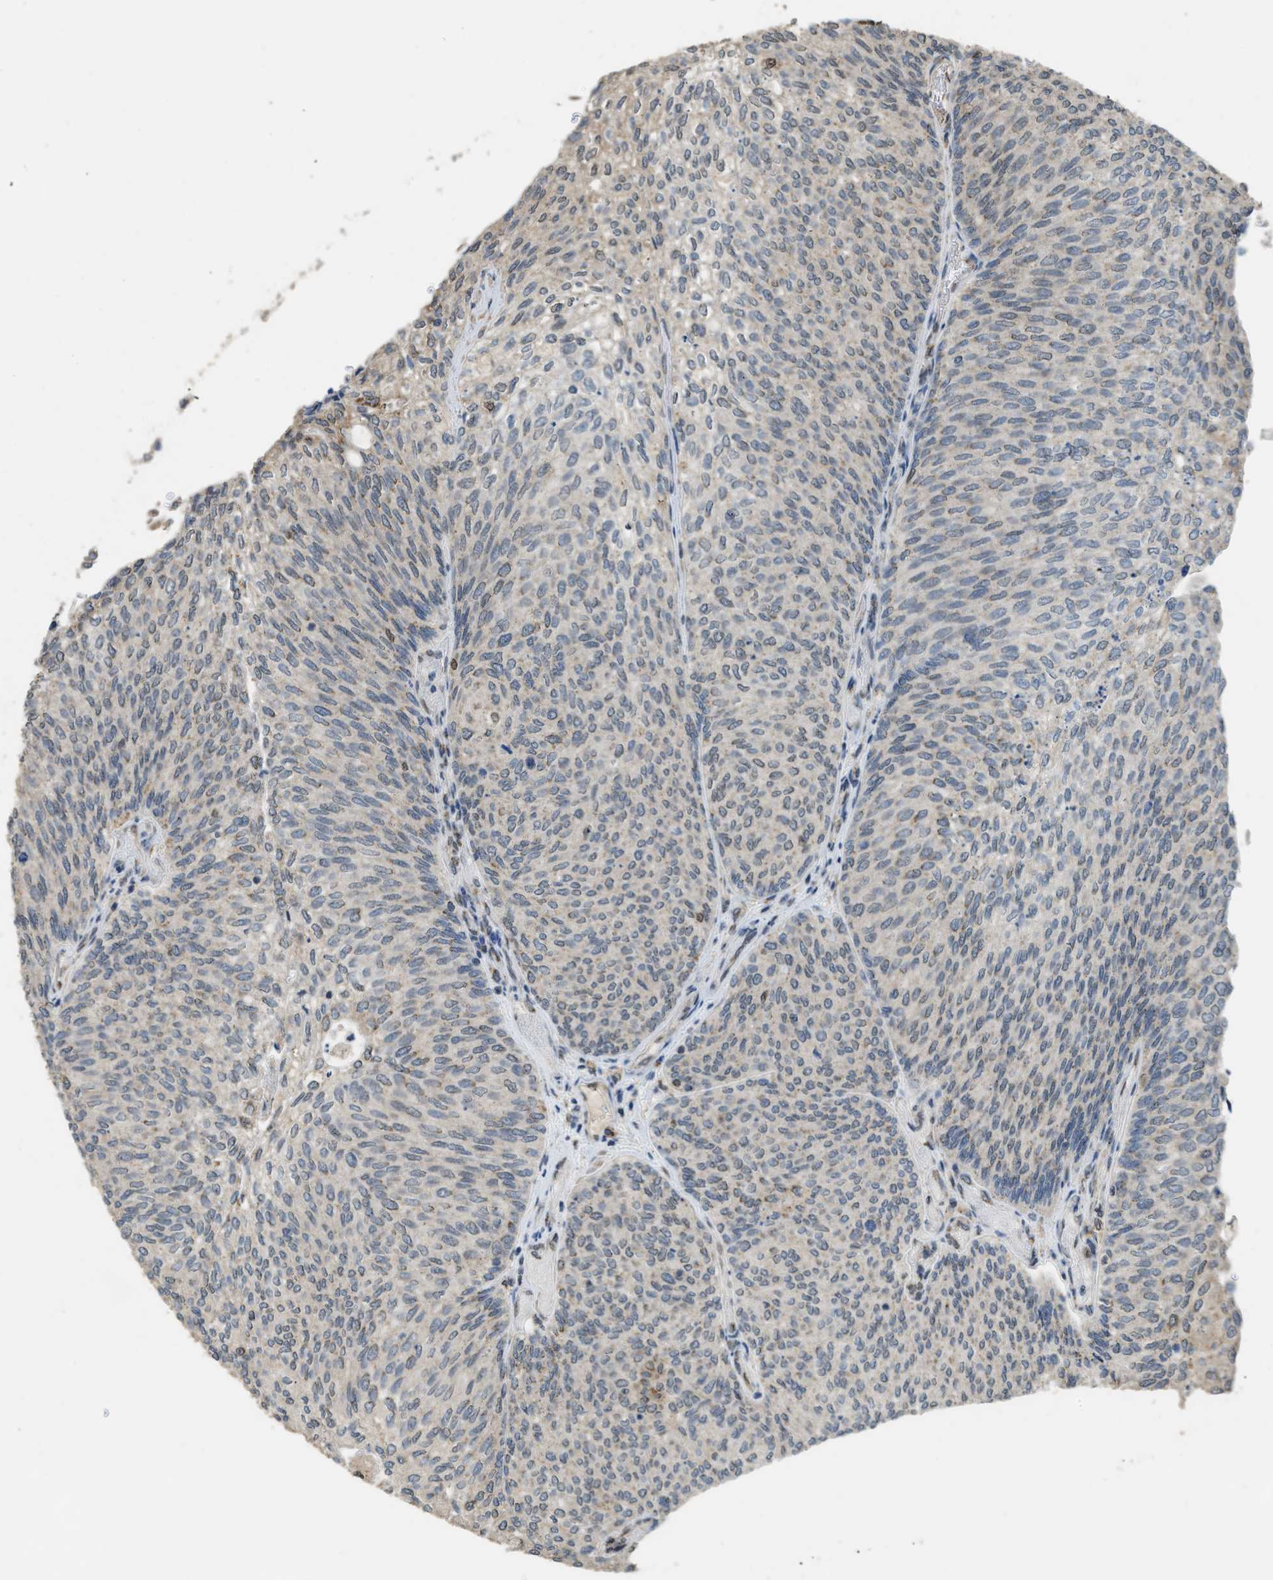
{"staining": {"intensity": "moderate", "quantity": "<25%", "location": "cytoplasmic/membranous"}, "tissue": "urothelial cancer", "cell_type": "Tumor cells", "image_type": "cancer", "snomed": [{"axis": "morphology", "description": "Urothelial carcinoma, Low grade"}, {"axis": "topography", "description": "Urinary bladder"}], "caption": "Immunohistochemistry photomicrograph of neoplastic tissue: urothelial cancer stained using immunohistochemistry (IHC) demonstrates low levels of moderate protein expression localized specifically in the cytoplasmic/membranous of tumor cells, appearing as a cytoplasmic/membranous brown color.", "gene": "IPO7", "patient": {"sex": "female", "age": 79}}